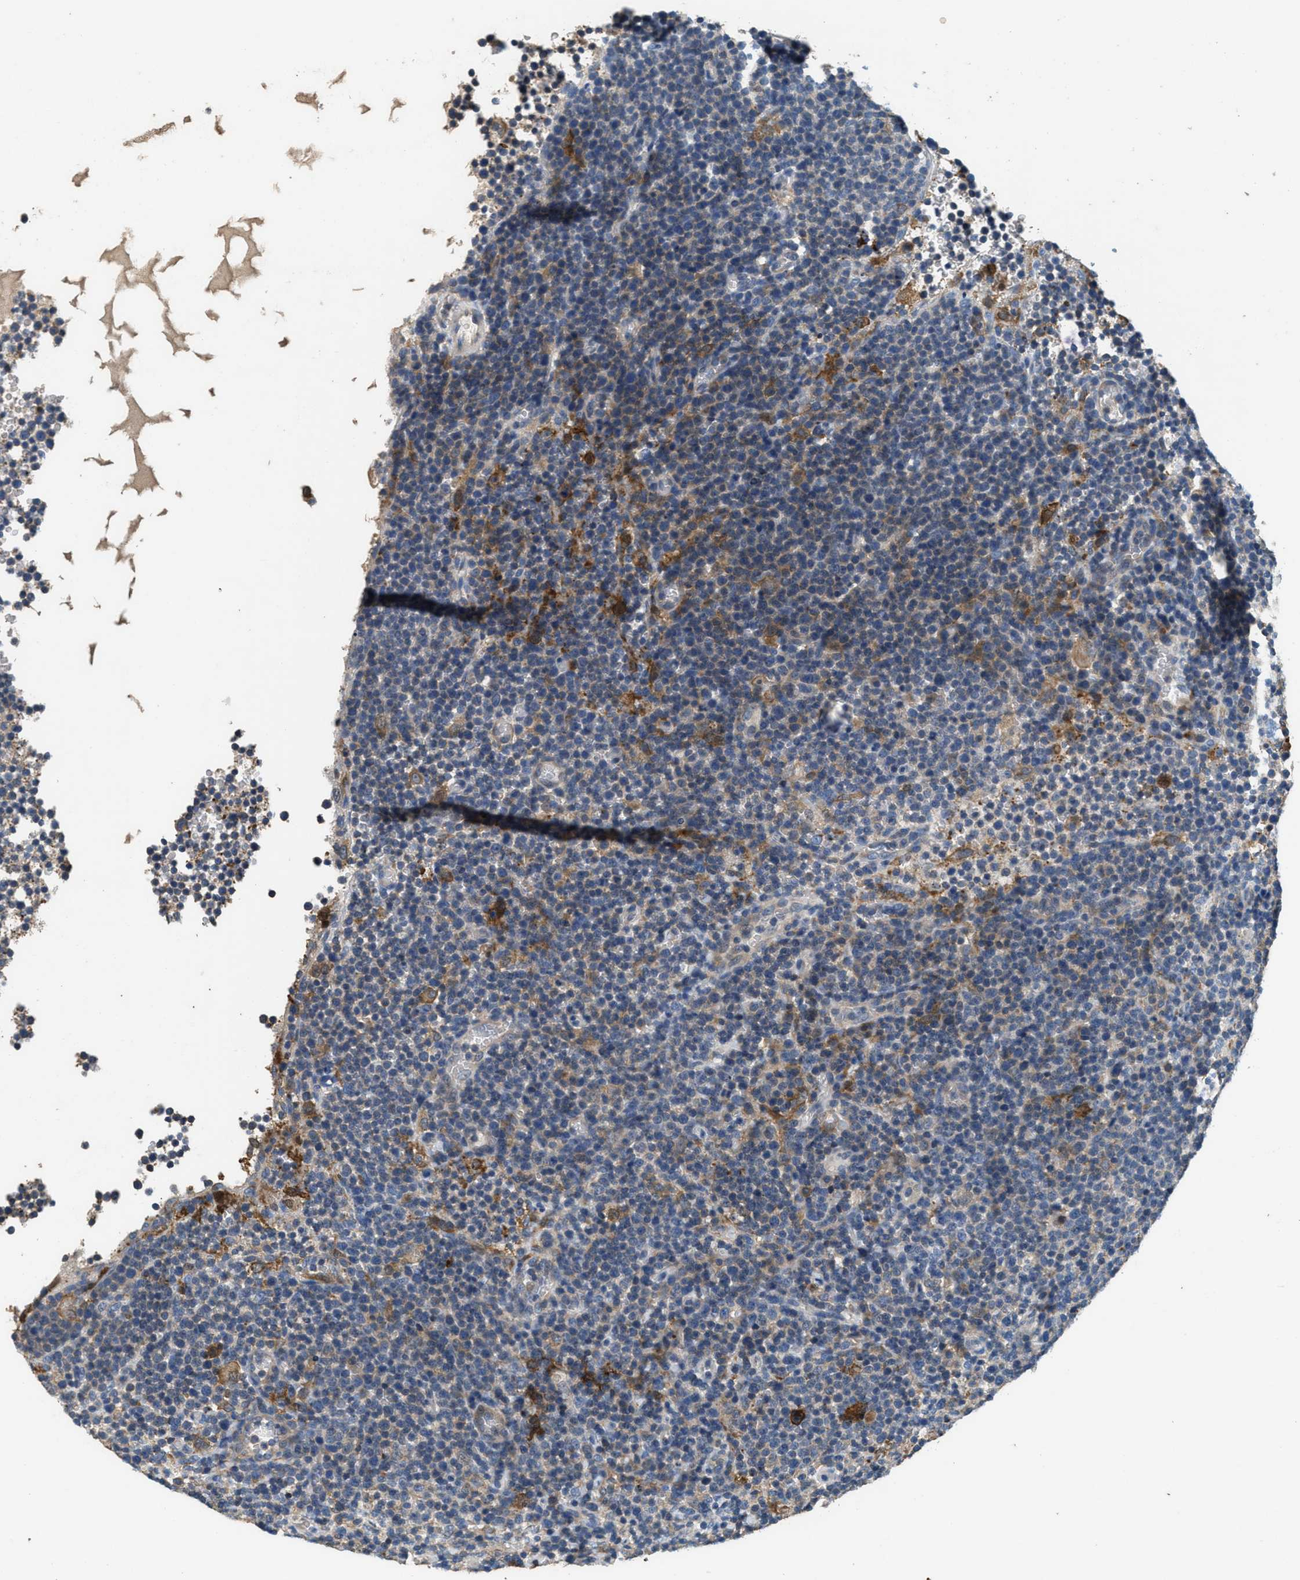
{"staining": {"intensity": "weak", "quantity": "<25%", "location": "cytoplasmic/membranous"}, "tissue": "lymphoma", "cell_type": "Tumor cells", "image_type": "cancer", "snomed": [{"axis": "morphology", "description": "Malignant lymphoma, non-Hodgkin's type, High grade"}, {"axis": "topography", "description": "Lymph node"}], "caption": "A micrograph of lymphoma stained for a protein exhibits no brown staining in tumor cells.", "gene": "DGKE", "patient": {"sex": "male", "age": 61}}